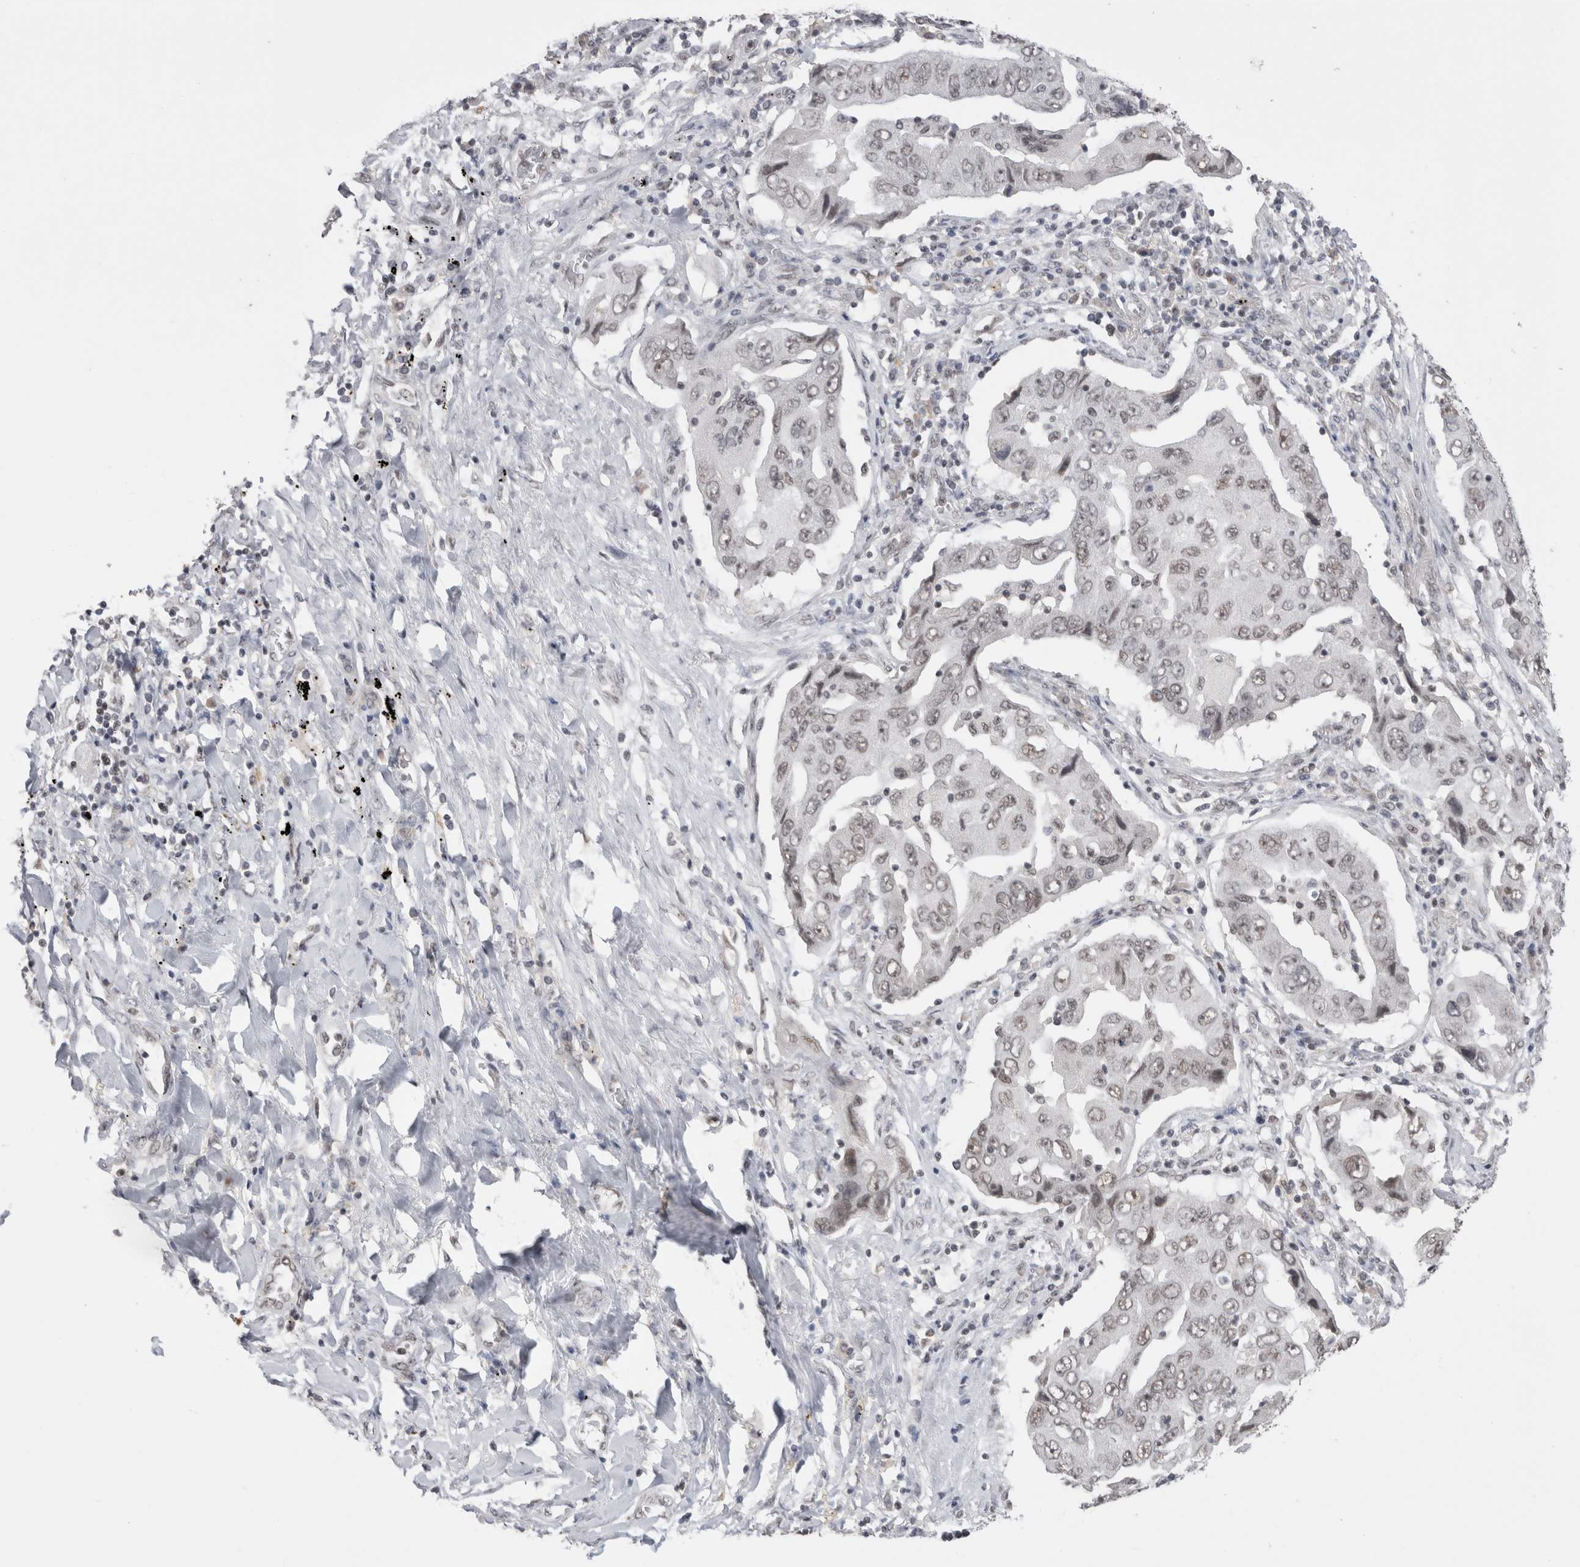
{"staining": {"intensity": "weak", "quantity": "25%-75%", "location": "nuclear"}, "tissue": "lung cancer", "cell_type": "Tumor cells", "image_type": "cancer", "snomed": [{"axis": "morphology", "description": "Adenocarcinoma, NOS"}, {"axis": "topography", "description": "Lung"}], "caption": "Lung cancer (adenocarcinoma) was stained to show a protein in brown. There is low levels of weak nuclear positivity in about 25%-75% of tumor cells.", "gene": "DAXX", "patient": {"sex": "female", "age": 65}}